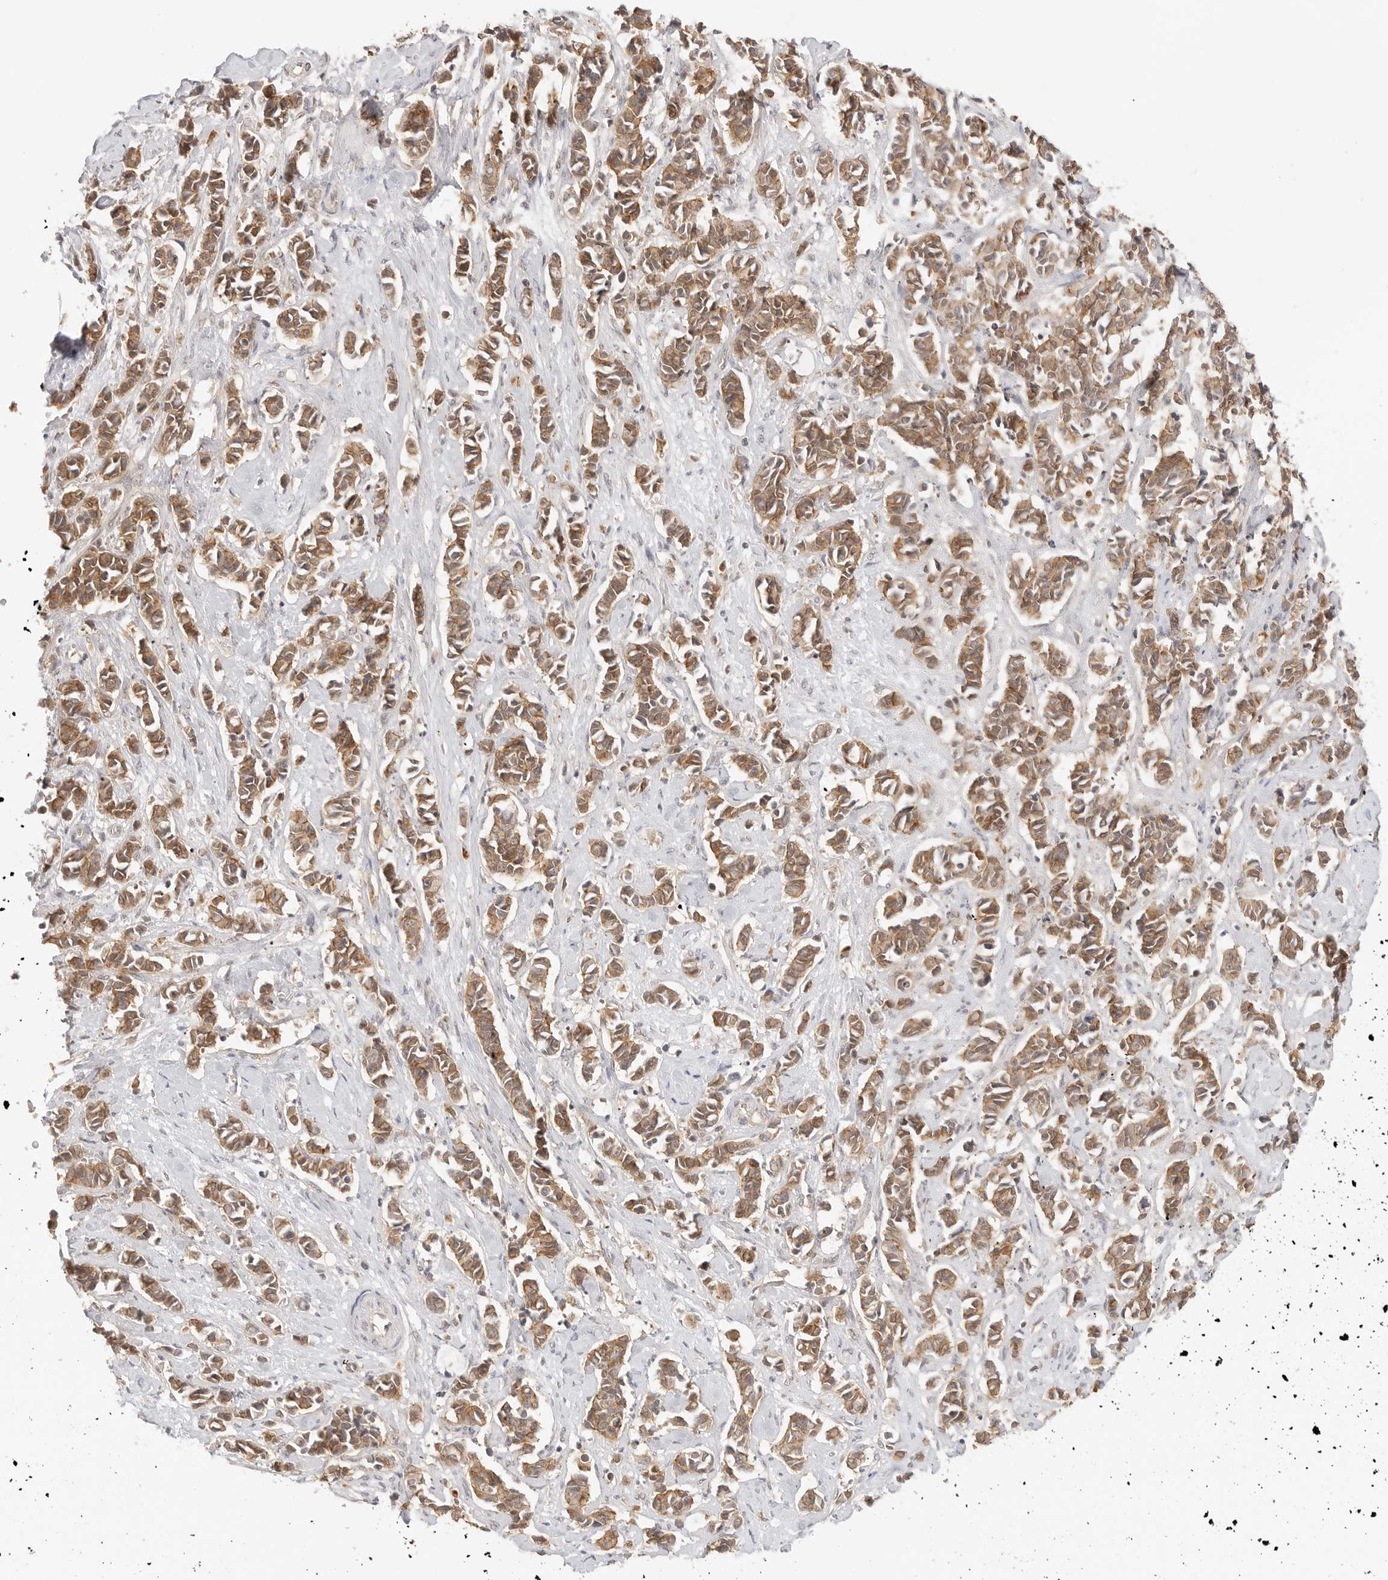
{"staining": {"intensity": "moderate", "quantity": ">75%", "location": "cytoplasmic/membranous"}, "tissue": "cervical cancer", "cell_type": "Tumor cells", "image_type": "cancer", "snomed": [{"axis": "morphology", "description": "Normal tissue, NOS"}, {"axis": "morphology", "description": "Squamous cell carcinoma, NOS"}, {"axis": "topography", "description": "Cervix"}], "caption": "IHC of squamous cell carcinoma (cervical) displays medium levels of moderate cytoplasmic/membranous expression in approximately >75% of tumor cells.", "gene": "EPHA1", "patient": {"sex": "female", "age": 35}}